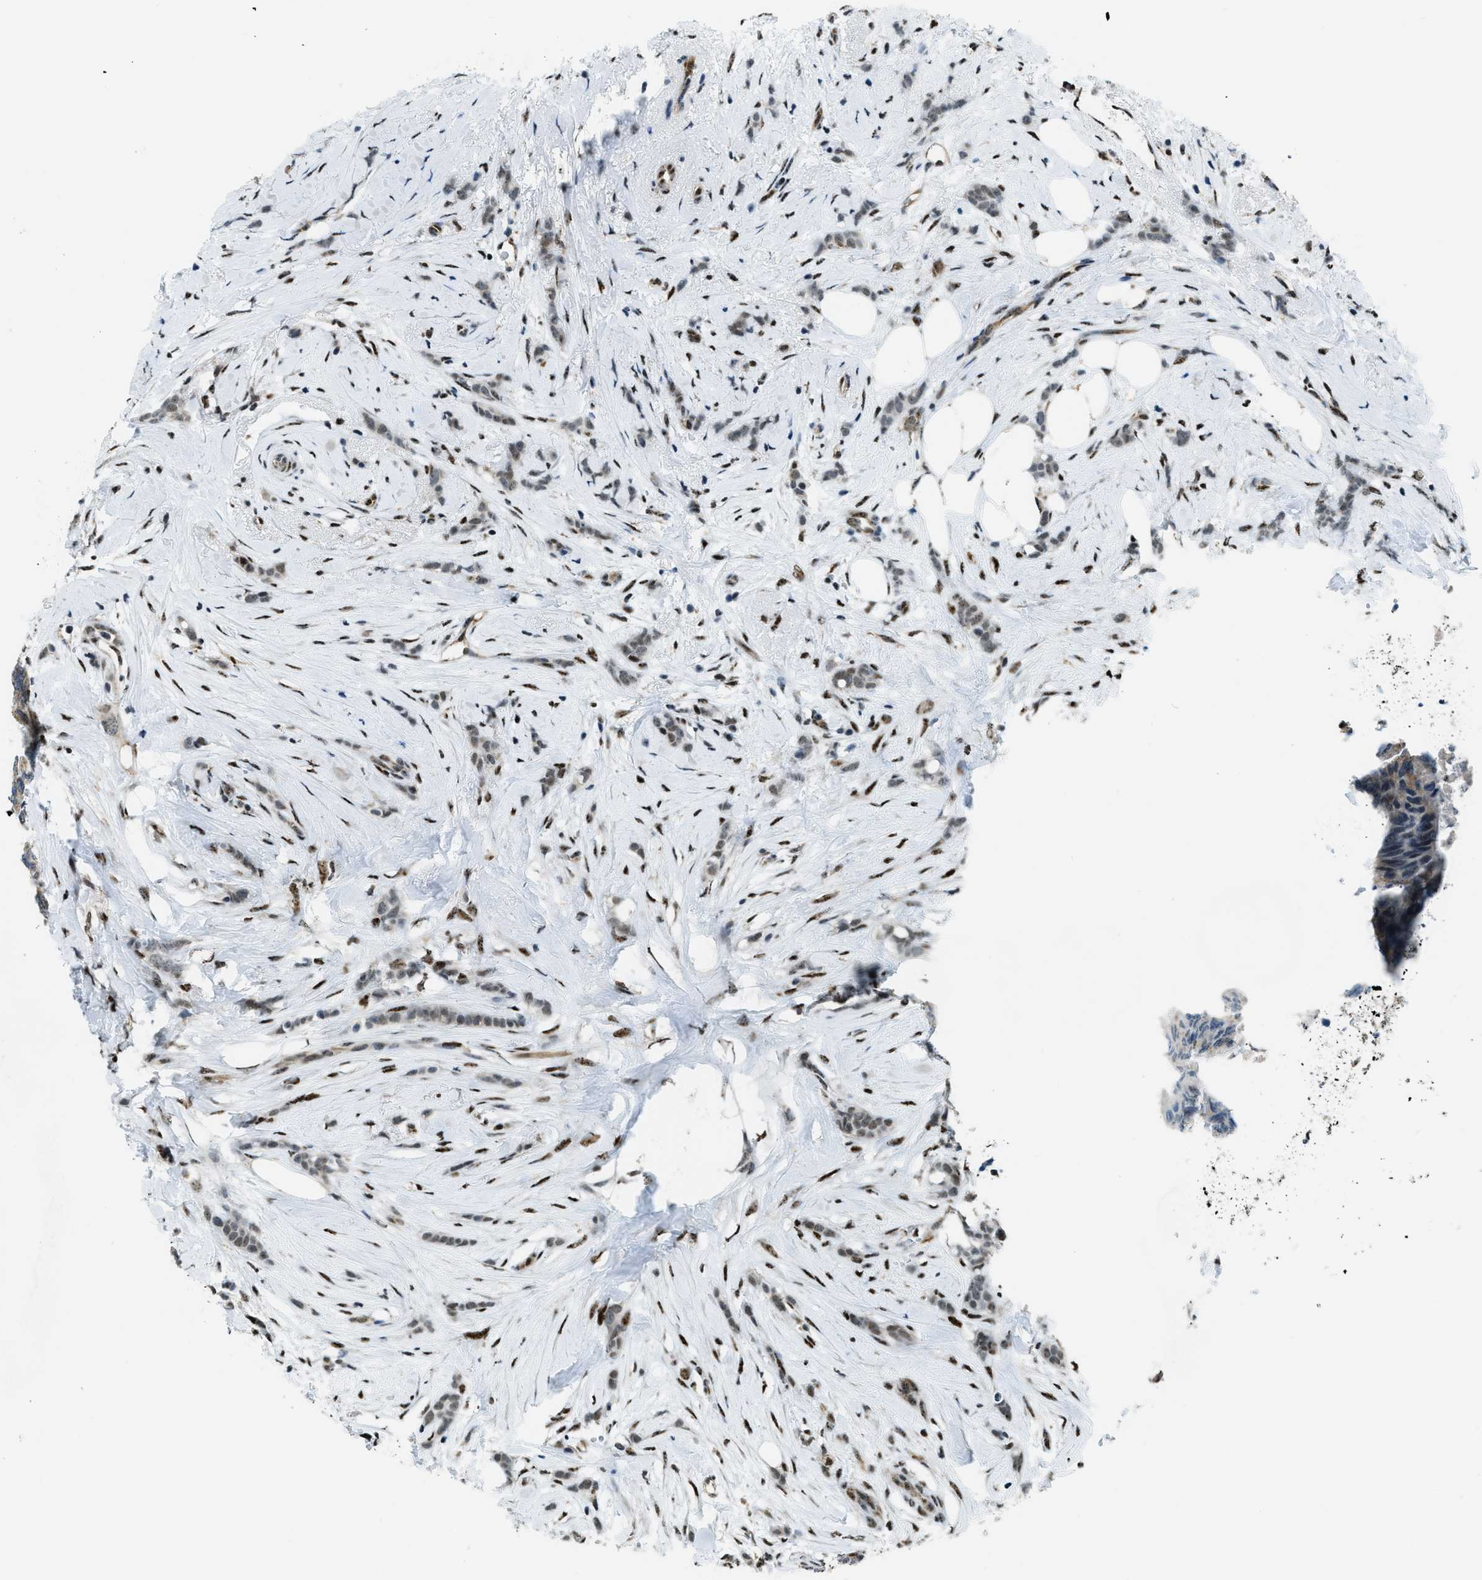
{"staining": {"intensity": "moderate", "quantity": ">75%", "location": "cytoplasmic/membranous,nuclear"}, "tissue": "breast cancer", "cell_type": "Tumor cells", "image_type": "cancer", "snomed": [{"axis": "morphology", "description": "Lobular carcinoma, in situ"}, {"axis": "morphology", "description": "Lobular carcinoma"}, {"axis": "topography", "description": "Breast"}], "caption": "Tumor cells show medium levels of moderate cytoplasmic/membranous and nuclear positivity in about >75% of cells in human breast lobular carcinoma.", "gene": "SP100", "patient": {"sex": "female", "age": 41}}